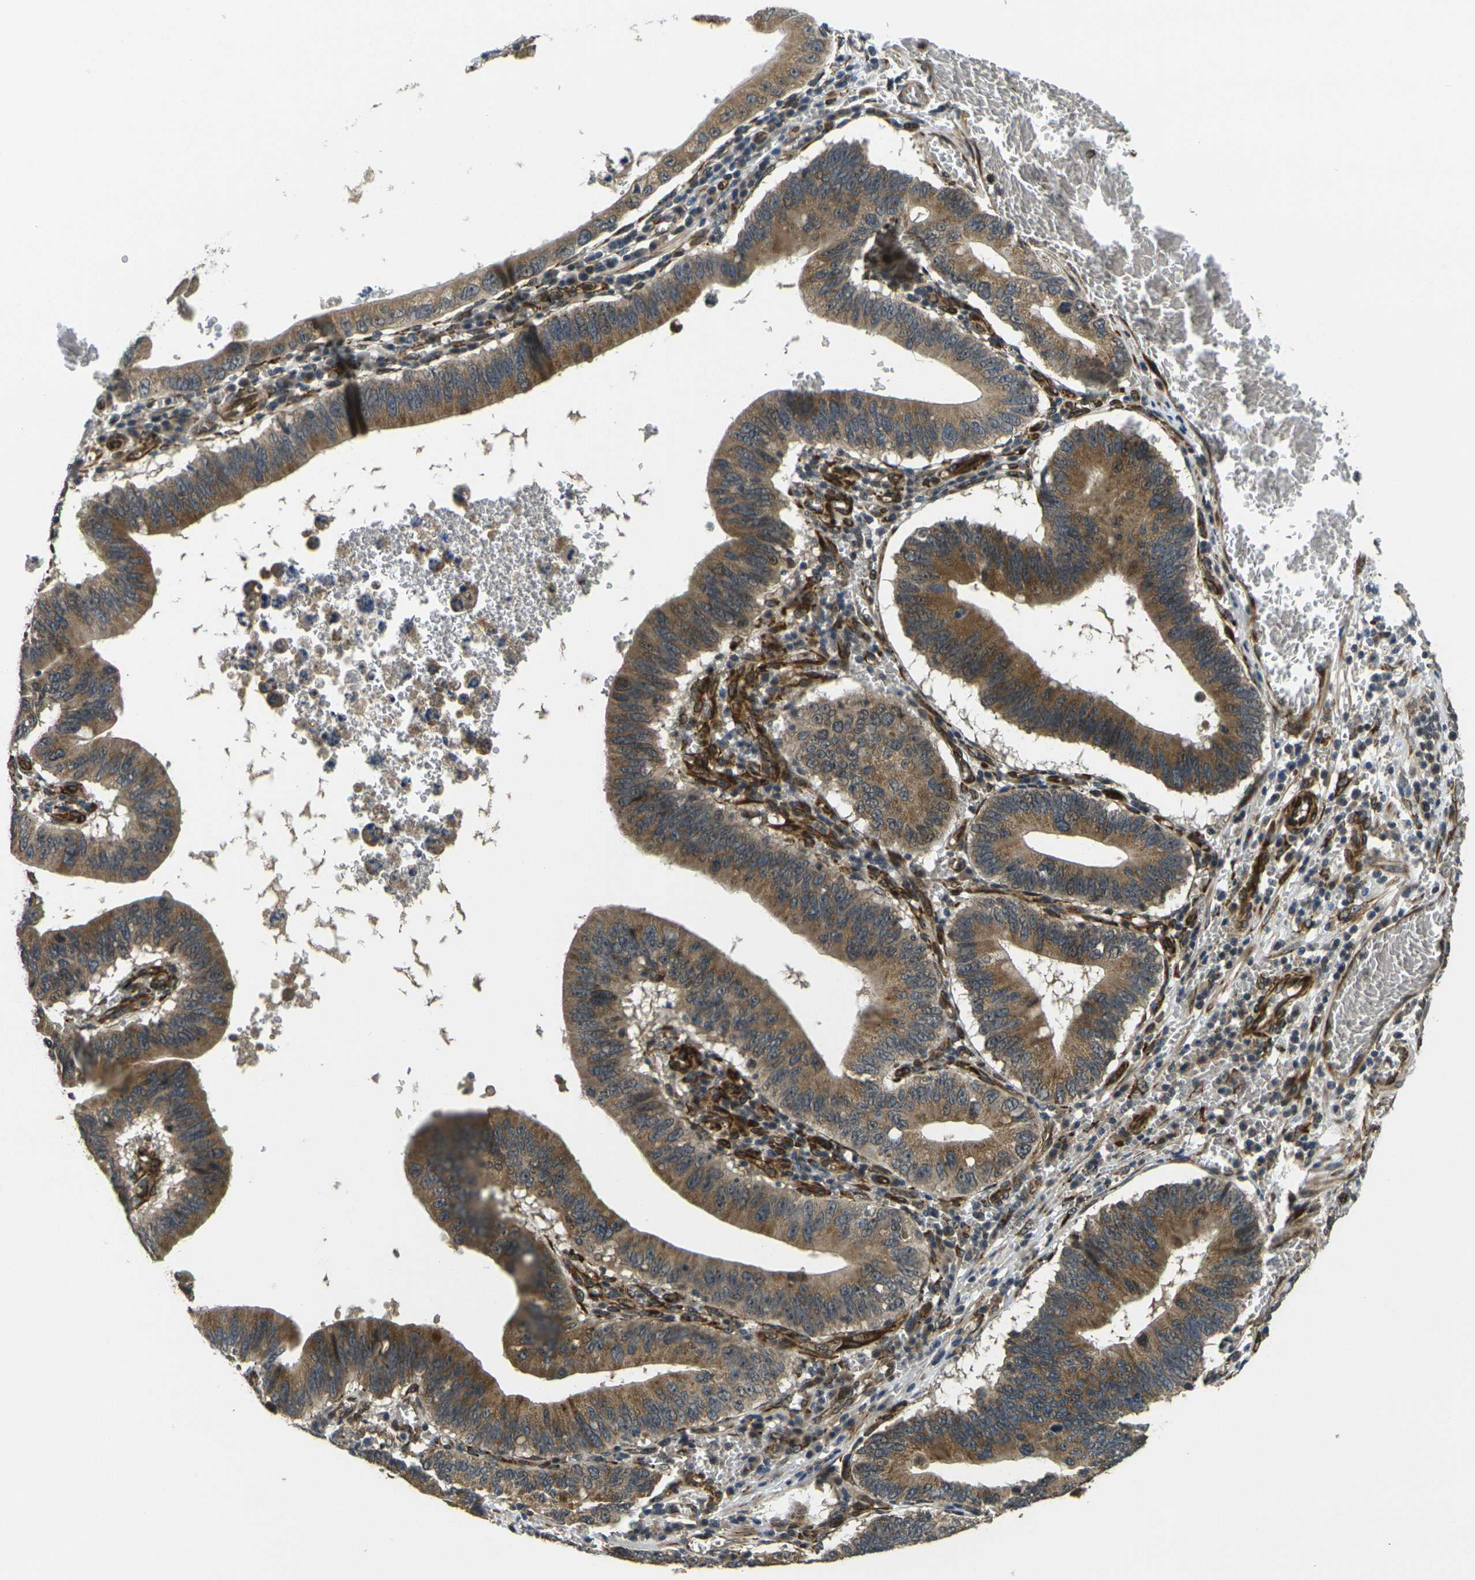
{"staining": {"intensity": "strong", "quantity": ">75%", "location": "cytoplasmic/membranous"}, "tissue": "stomach cancer", "cell_type": "Tumor cells", "image_type": "cancer", "snomed": [{"axis": "morphology", "description": "Adenocarcinoma, NOS"}, {"axis": "topography", "description": "Stomach"}, {"axis": "topography", "description": "Gastric cardia"}], "caption": "The micrograph demonstrates a brown stain indicating the presence of a protein in the cytoplasmic/membranous of tumor cells in stomach cancer. (DAB (3,3'-diaminobenzidine) IHC, brown staining for protein, blue staining for nuclei).", "gene": "FUT11", "patient": {"sex": "male", "age": 59}}